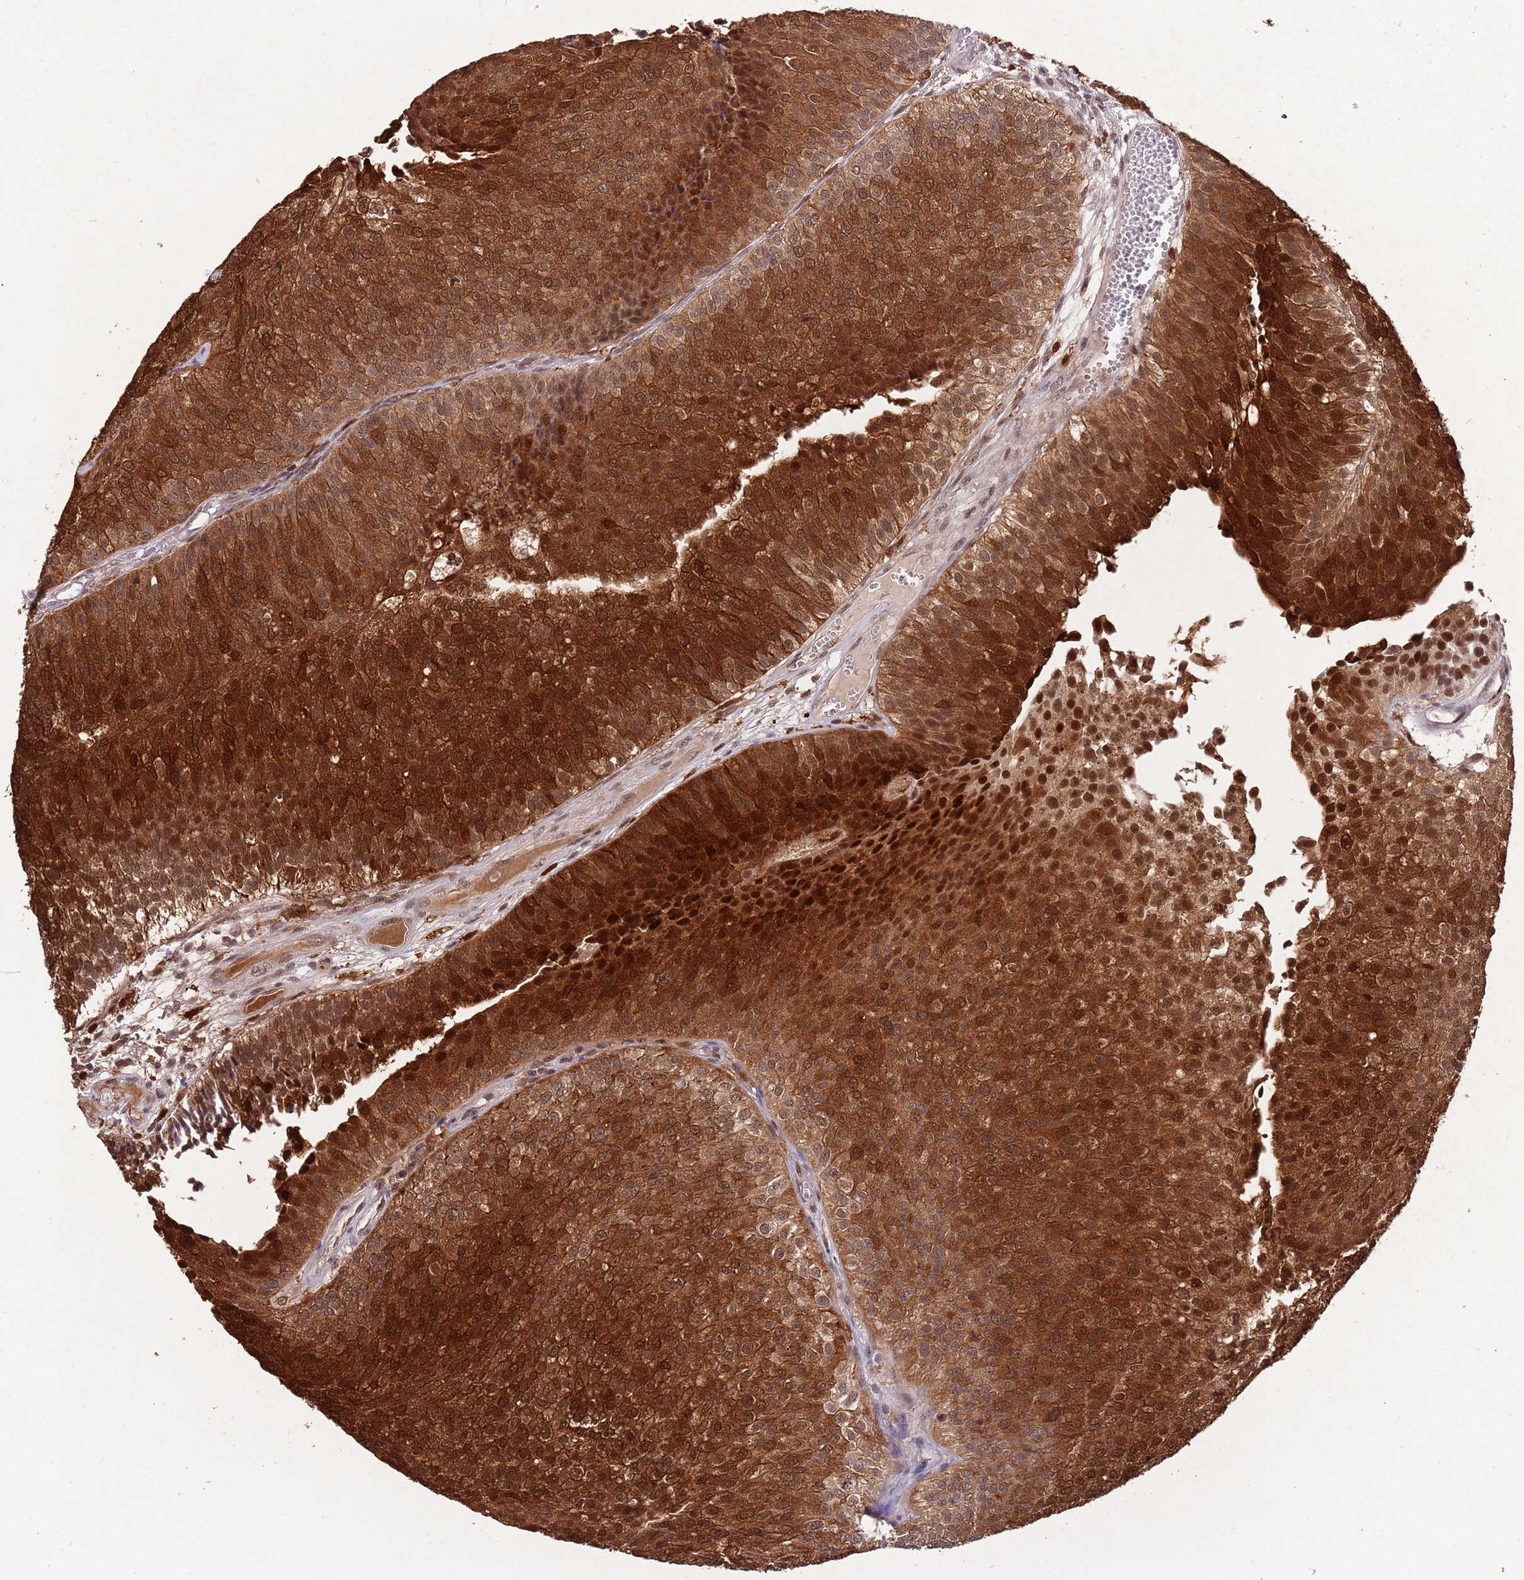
{"staining": {"intensity": "strong", "quantity": ">75%", "location": "cytoplasmic/membranous,nuclear"}, "tissue": "urothelial cancer", "cell_type": "Tumor cells", "image_type": "cancer", "snomed": [{"axis": "morphology", "description": "Urothelial carcinoma, Low grade"}, {"axis": "topography", "description": "Urinary bladder"}], "caption": "This histopathology image demonstrates IHC staining of urothelial cancer, with high strong cytoplasmic/membranous and nuclear positivity in approximately >75% of tumor cells.", "gene": "ZNF639", "patient": {"sex": "male", "age": 84}}